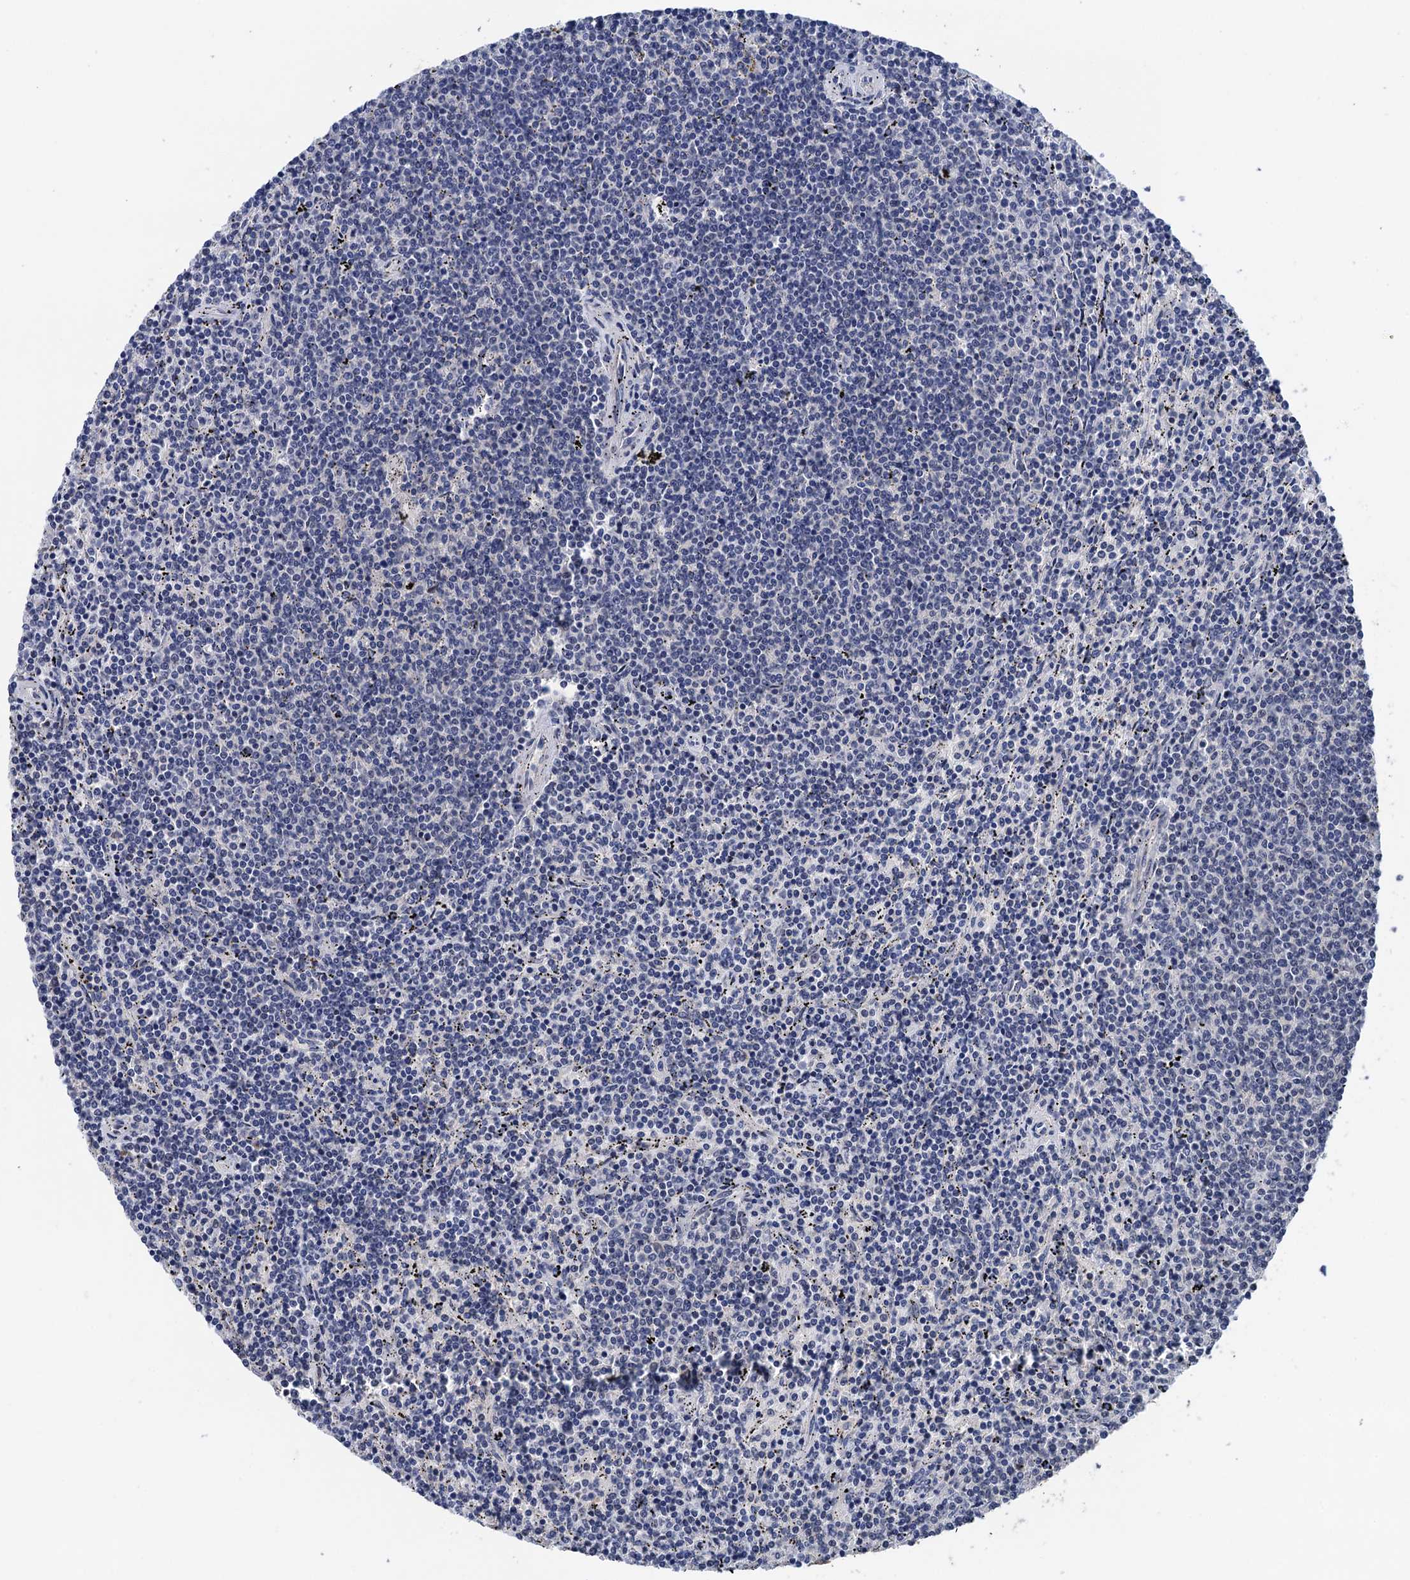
{"staining": {"intensity": "negative", "quantity": "none", "location": "none"}, "tissue": "lymphoma", "cell_type": "Tumor cells", "image_type": "cancer", "snomed": [{"axis": "morphology", "description": "Malignant lymphoma, non-Hodgkin's type, Low grade"}, {"axis": "topography", "description": "Spleen"}], "caption": "Tumor cells are negative for protein expression in human low-grade malignant lymphoma, non-Hodgkin's type. (Stains: DAB immunohistochemistry with hematoxylin counter stain, Microscopy: brightfield microscopy at high magnification).", "gene": "ART5", "patient": {"sex": "female", "age": 50}}